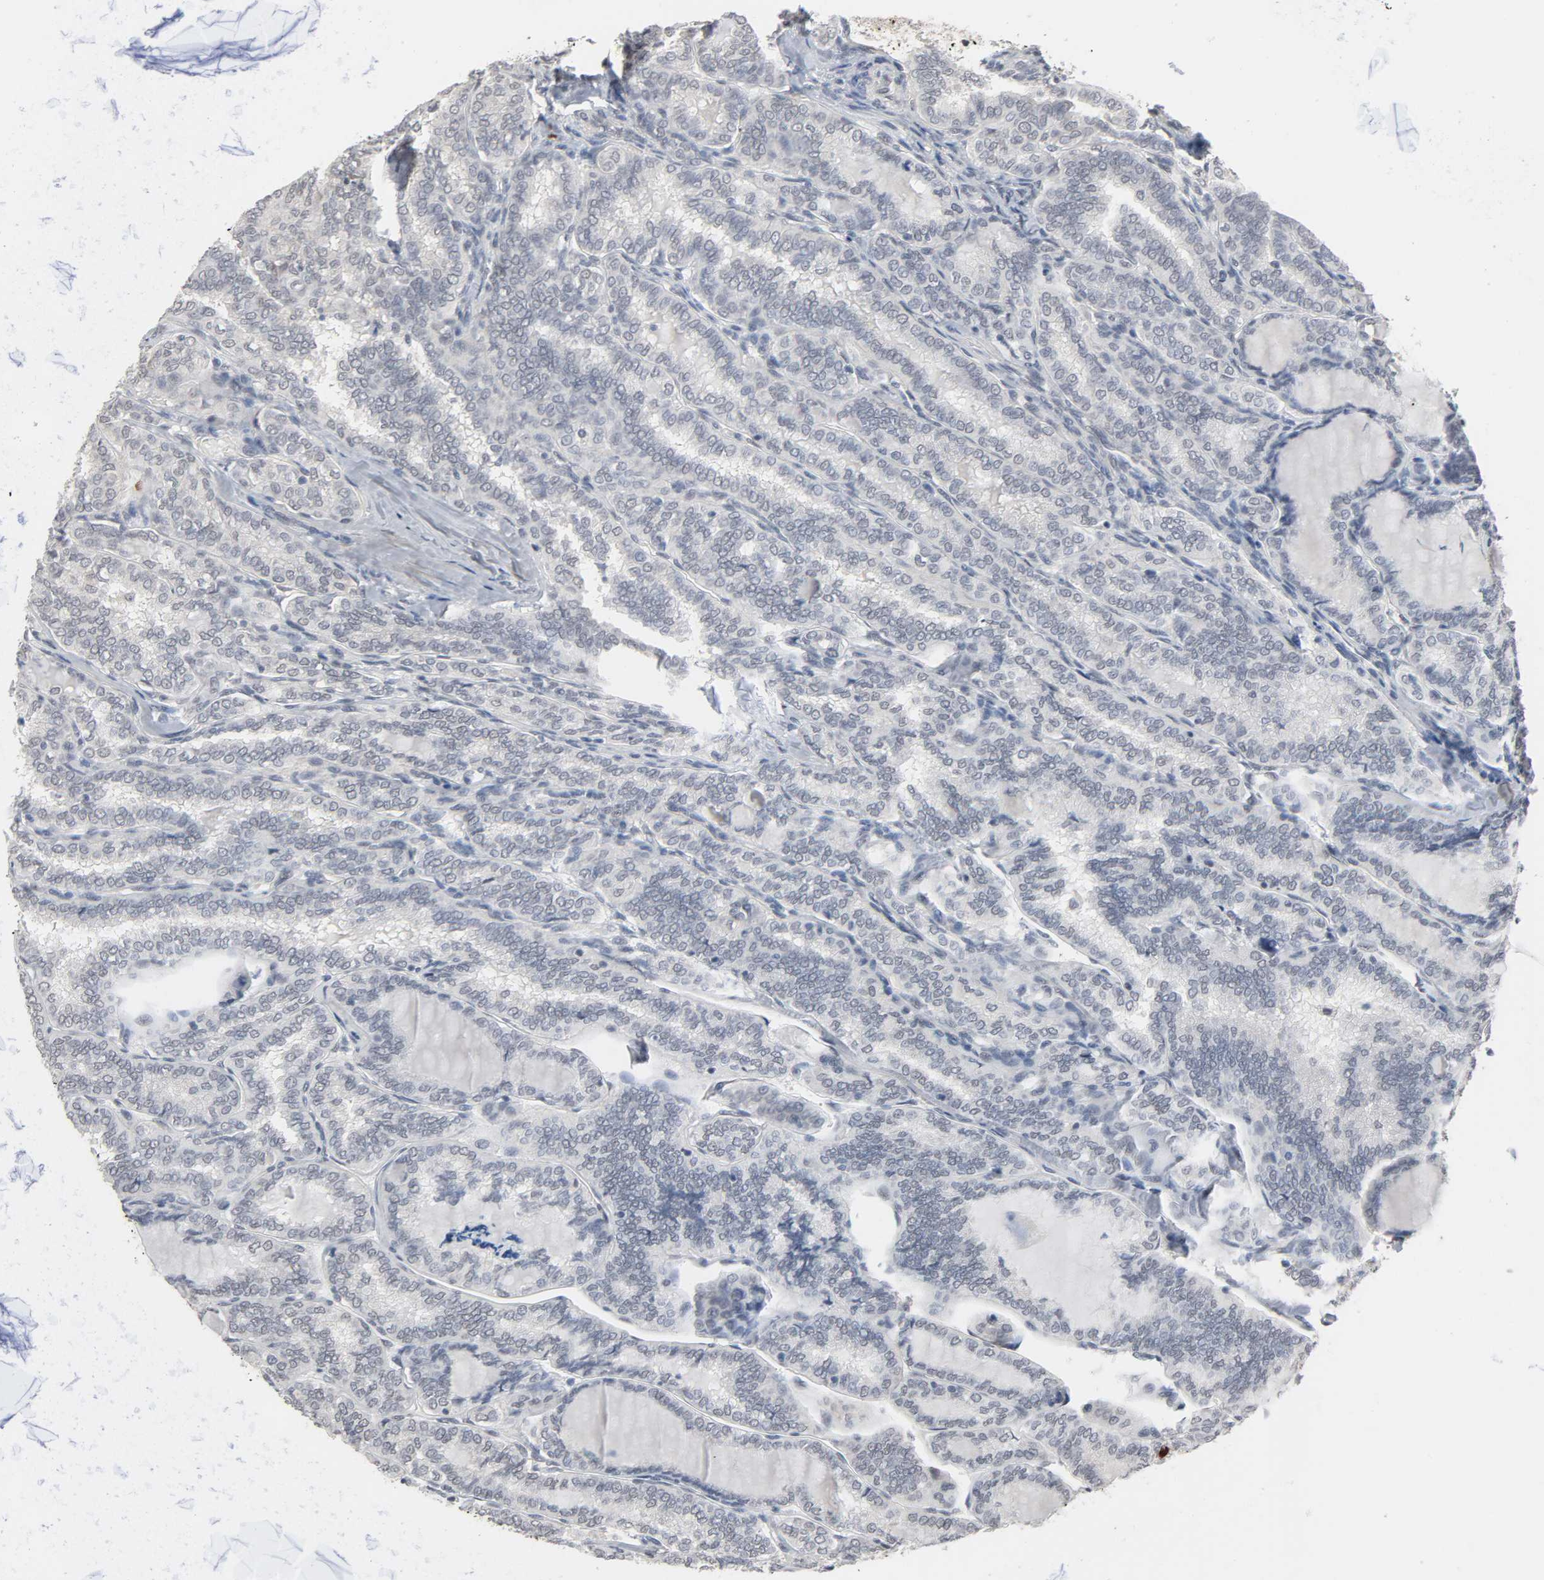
{"staining": {"intensity": "negative", "quantity": "none", "location": "none"}, "tissue": "thyroid cancer", "cell_type": "Tumor cells", "image_type": "cancer", "snomed": [{"axis": "morphology", "description": "Papillary adenocarcinoma, NOS"}, {"axis": "topography", "description": "Thyroid gland"}], "caption": "Protein analysis of thyroid cancer (papillary adenocarcinoma) demonstrates no significant positivity in tumor cells.", "gene": "ACSS2", "patient": {"sex": "female", "age": 30}}